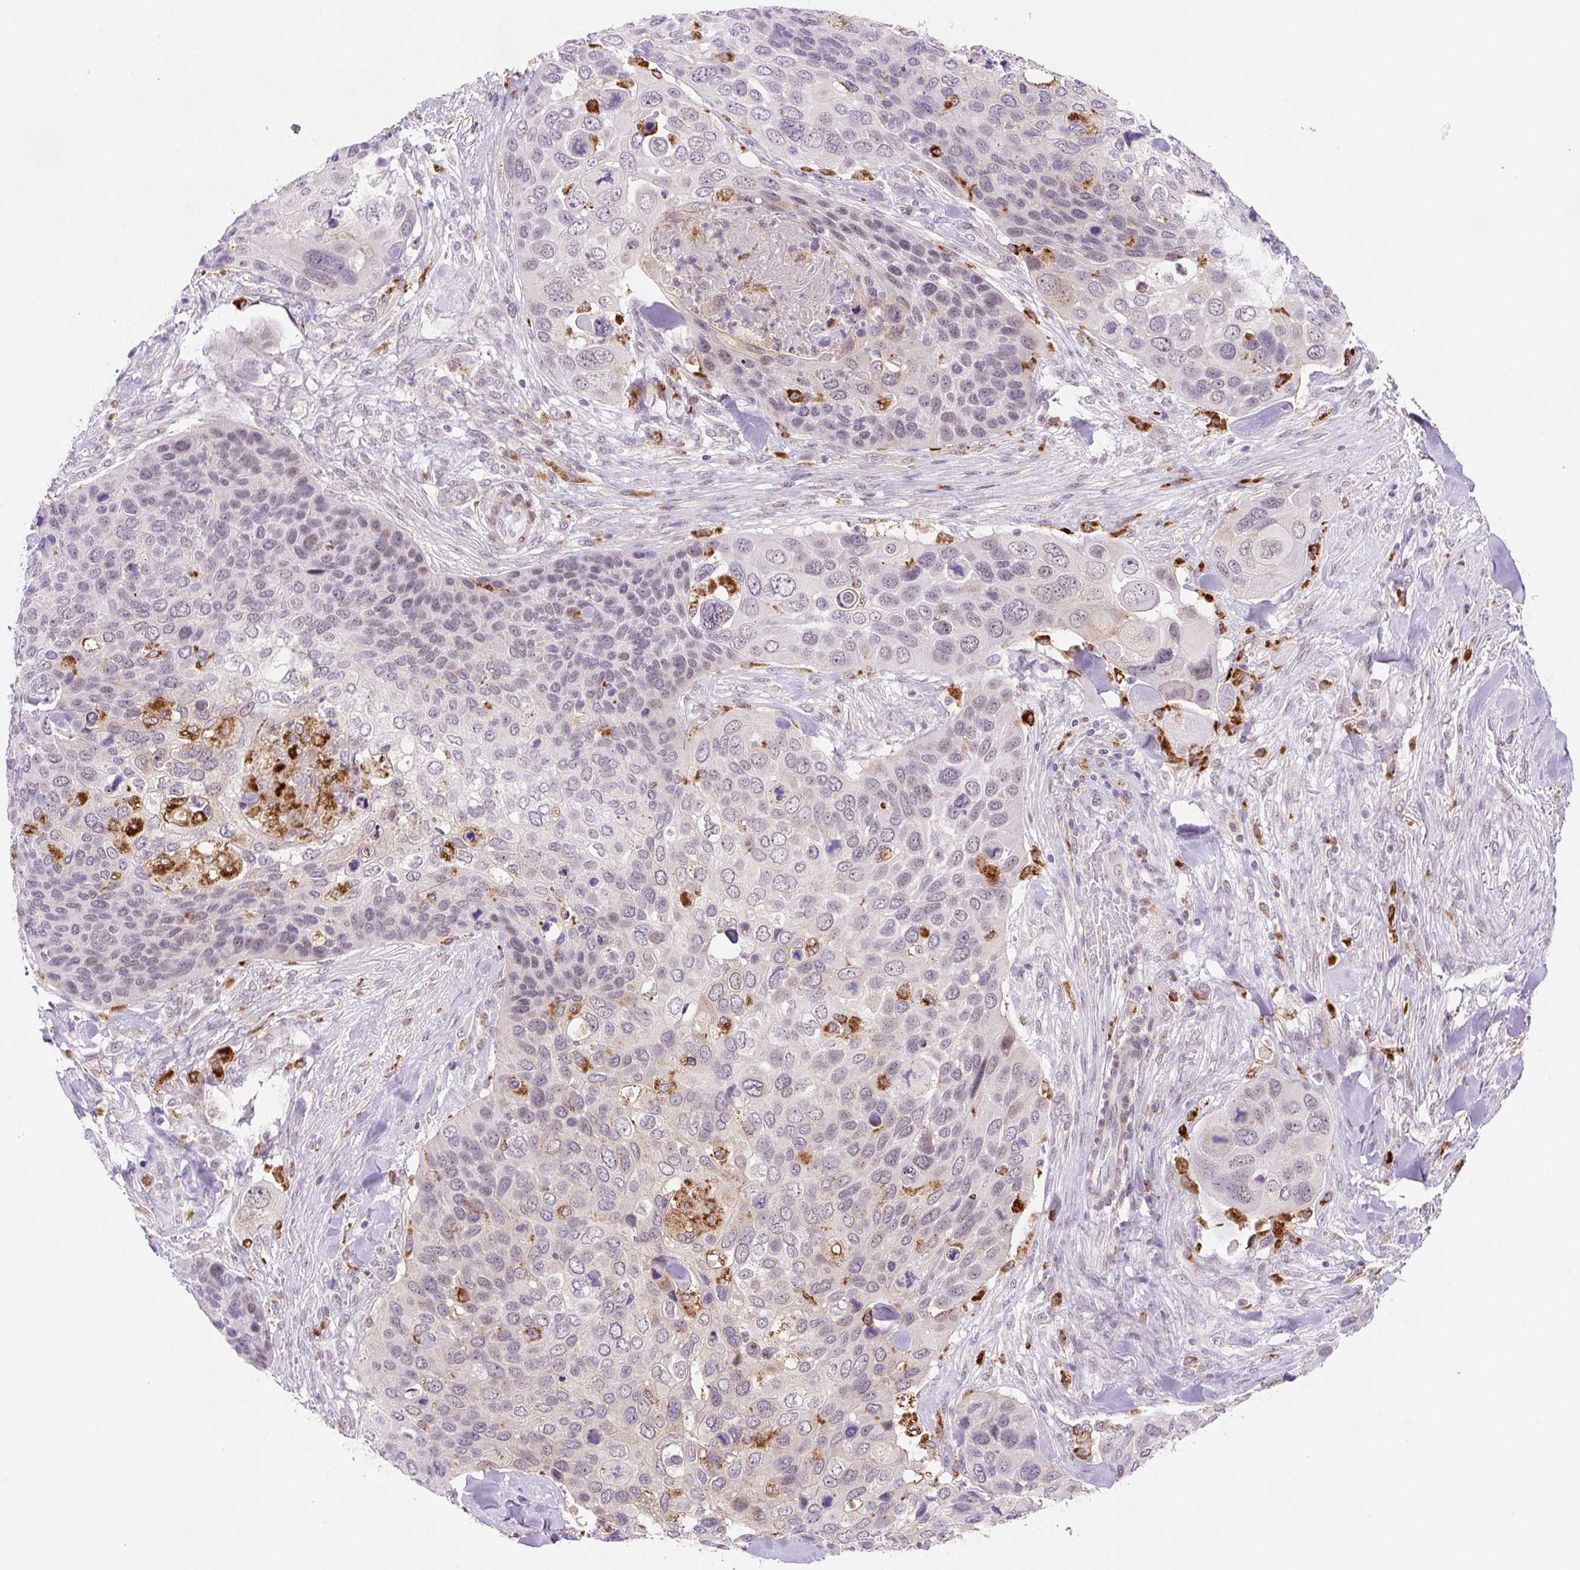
{"staining": {"intensity": "moderate", "quantity": "<25%", "location": "cytoplasmic/membranous,nuclear"}, "tissue": "skin cancer", "cell_type": "Tumor cells", "image_type": "cancer", "snomed": [{"axis": "morphology", "description": "Basal cell carcinoma"}, {"axis": "topography", "description": "Skin"}], "caption": "Skin basal cell carcinoma stained with immunohistochemistry reveals moderate cytoplasmic/membranous and nuclear staining in approximately <25% of tumor cells.", "gene": "CEBPZOS", "patient": {"sex": "female", "age": 74}}